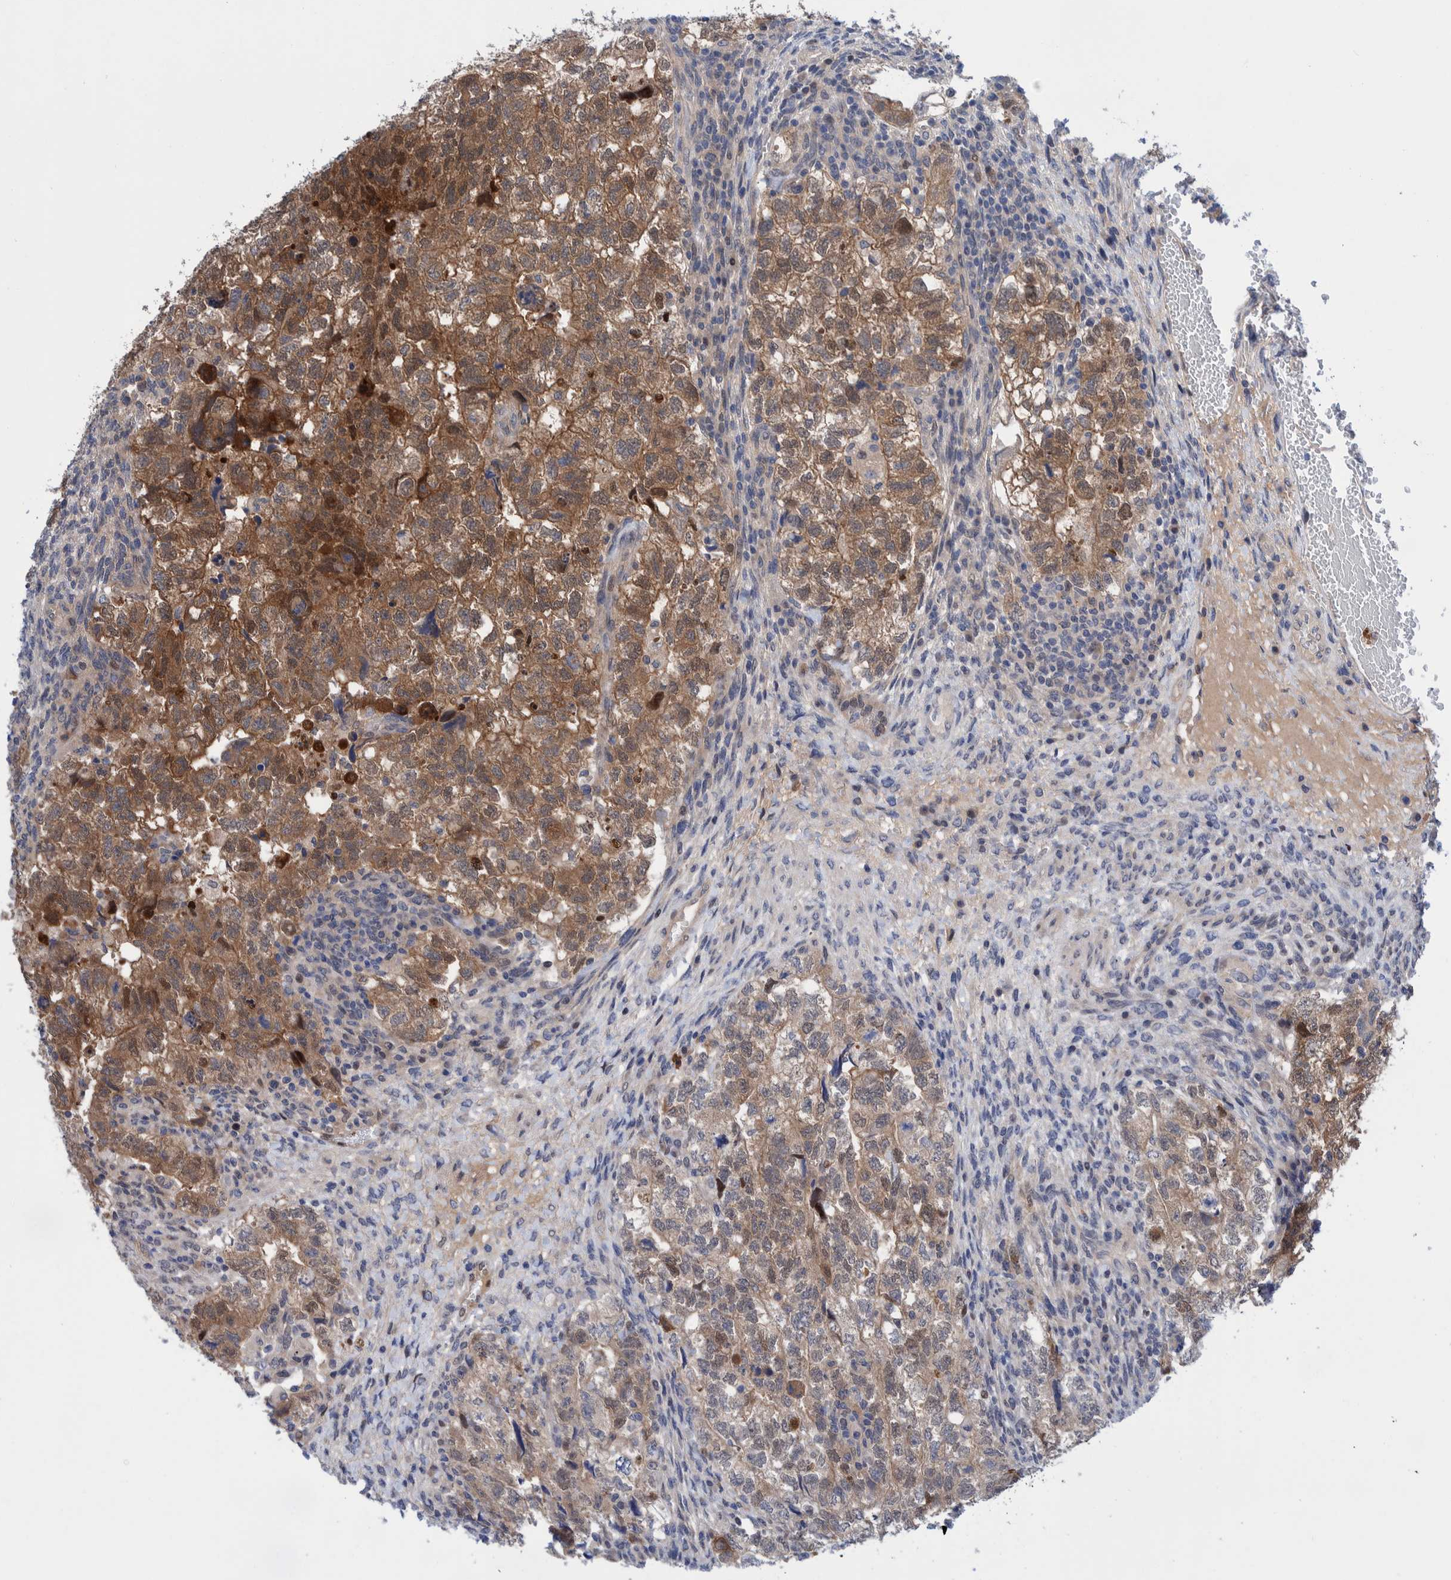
{"staining": {"intensity": "moderate", "quantity": ">75%", "location": "cytoplasmic/membranous,nuclear"}, "tissue": "testis cancer", "cell_type": "Tumor cells", "image_type": "cancer", "snomed": [{"axis": "morphology", "description": "Carcinoma, Embryonal, NOS"}, {"axis": "topography", "description": "Testis"}], "caption": "Immunohistochemistry (IHC) histopathology image of human testis cancer stained for a protein (brown), which displays medium levels of moderate cytoplasmic/membranous and nuclear expression in about >75% of tumor cells.", "gene": "PFAS", "patient": {"sex": "male", "age": 36}}